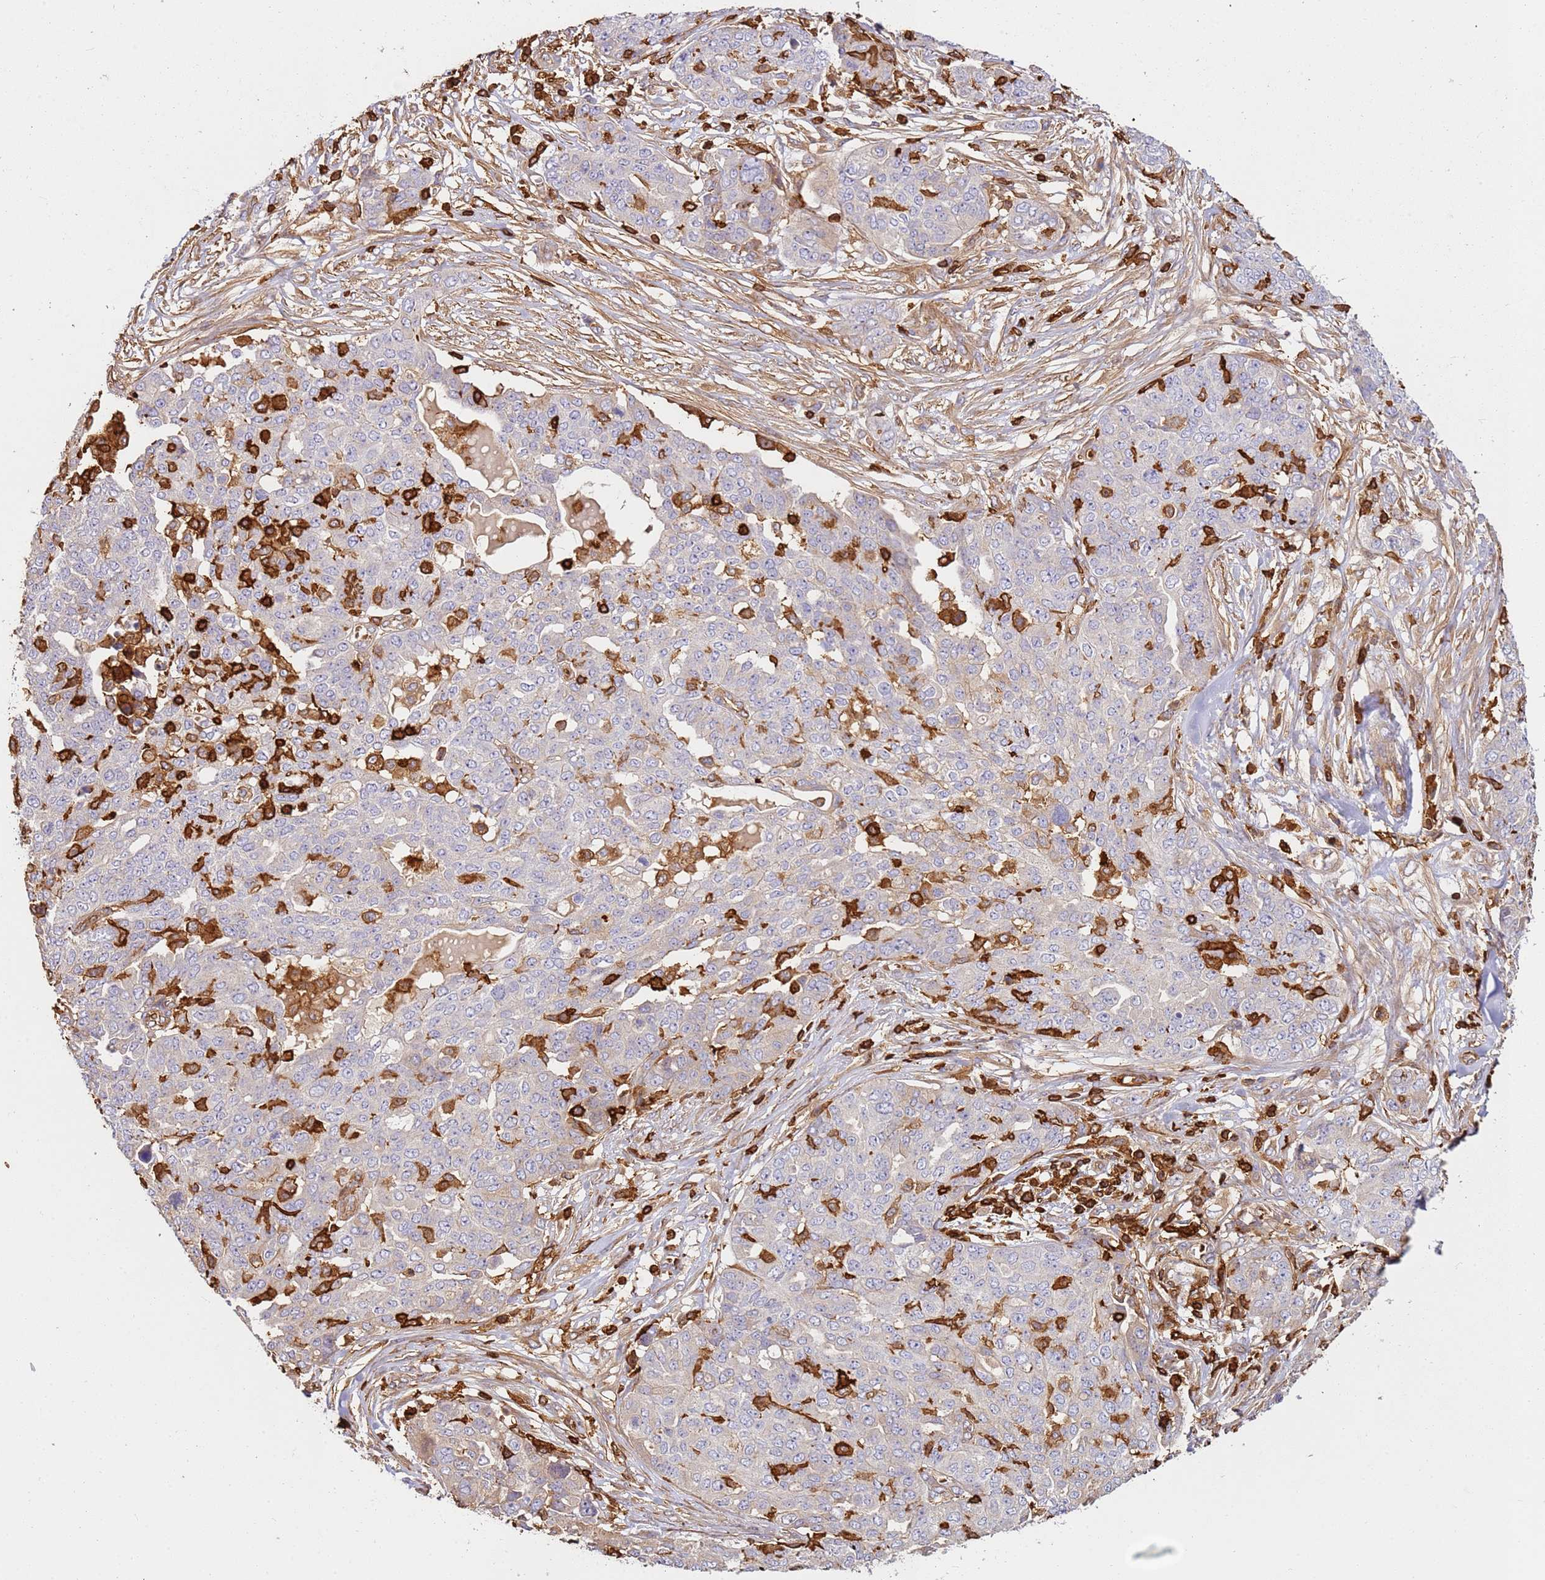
{"staining": {"intensity": "weak", "quantity": "<25%", "location": "cytoplasmic/membranous"}, "tissue": "ovarian cancer", "cell_type": "Tumor cells", "image_type": "cancer", "snomed": [{"axis": "morphology", "description": "Cystadenocarcinoma, serous, NOS"}, {"axis": "topography", "description": "Soft tissue"}, {"axis": "topography", "description": "Ovary"}], "caption": "There is no significant positivity in tumor cells of ovarian serous cystadenocarcinoma.", "gene": "OR6P1", "patient": {"sex": "female", "age": 57}}